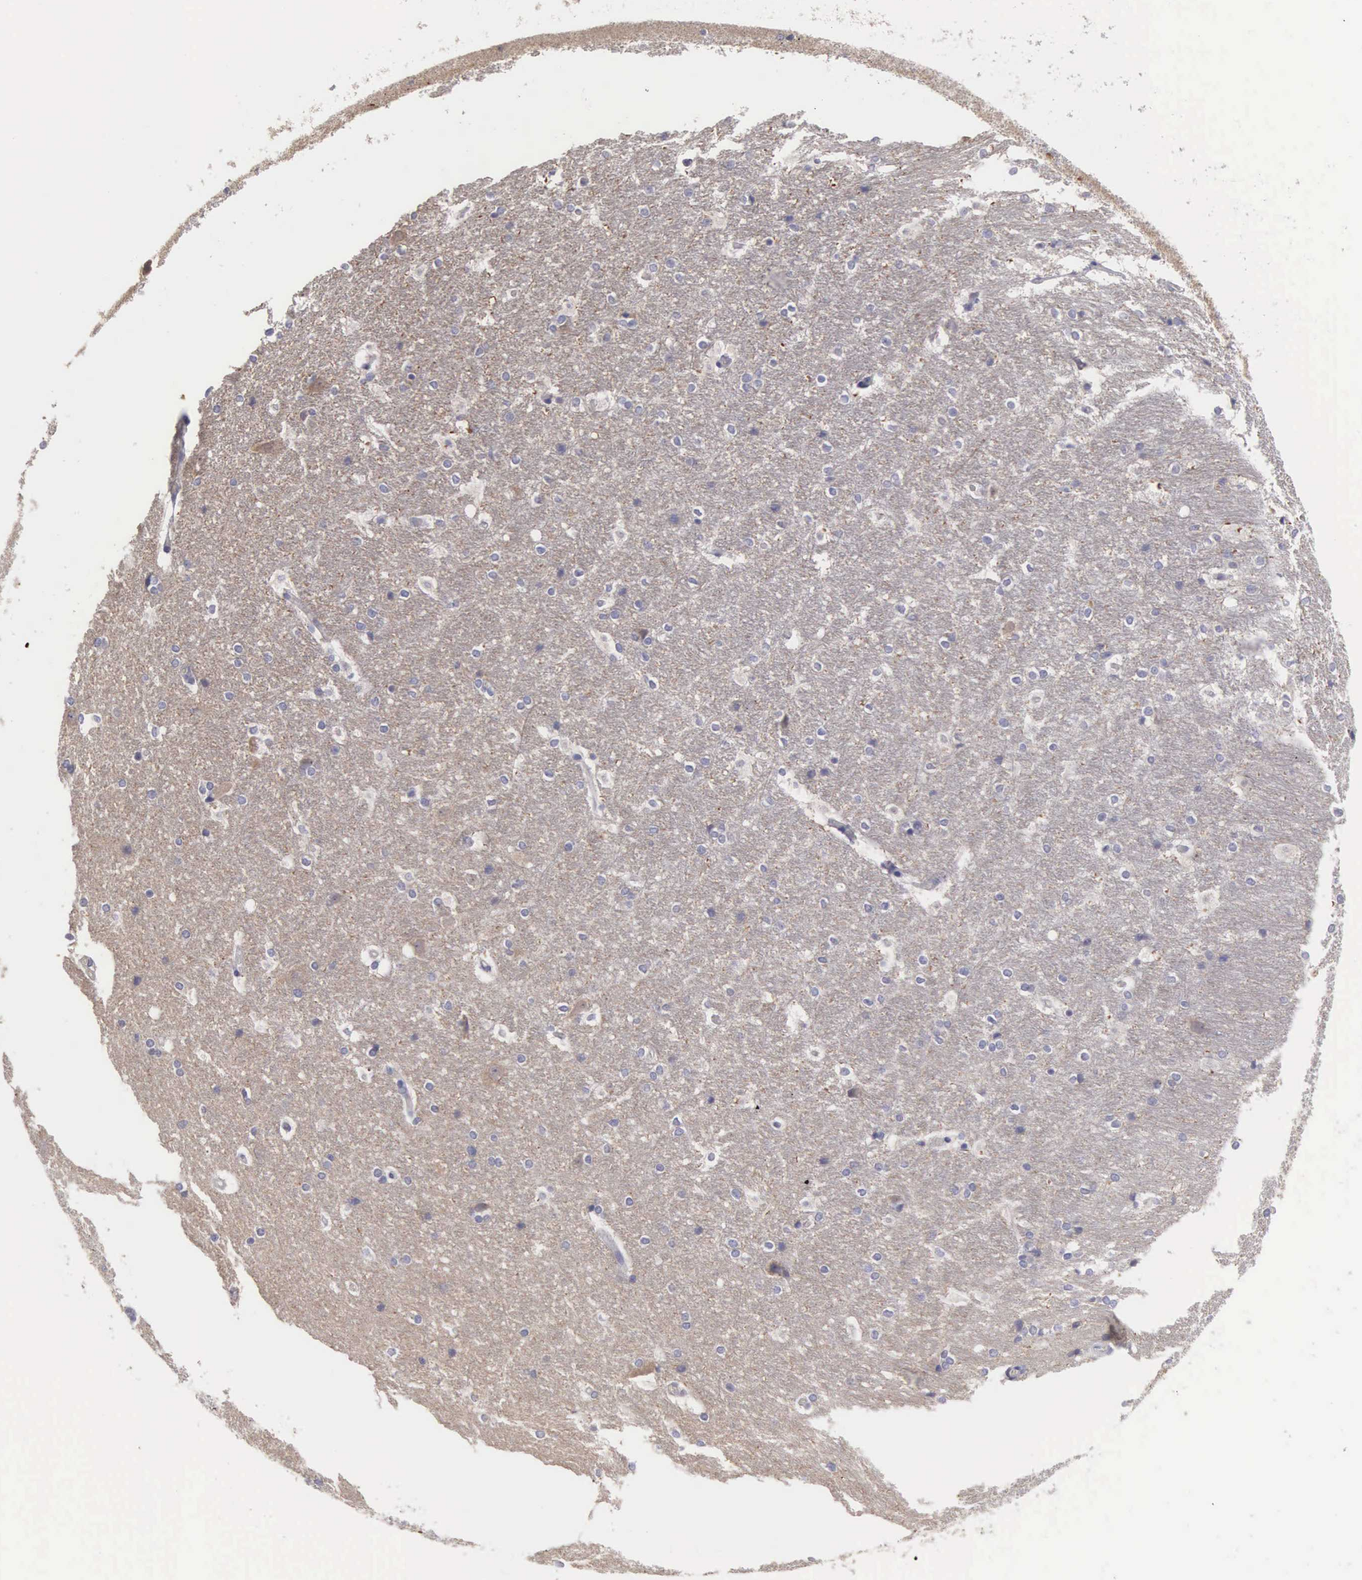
{"staining": {"intensity": "negative", "quantity": "none", "location": "none"}, "tissue": "hippocampus", "cell_type": "Glial cells", "image_type": "normal", "snomed": [{"axis": "morphology", "description": "Normal tissue, NOS"}, {"axis": "topography", "description": "Hippocampus"}], "caption": "Immunohistochemistry histopathology image of unremarkable hippocampus: hippocampus stained with DAB (3,3'-diaminobenzidine) demonstrates no significant protein staining in glial cells.", "gene": "SLITRK4", "patient": {"sex": "female", "age": 19}}